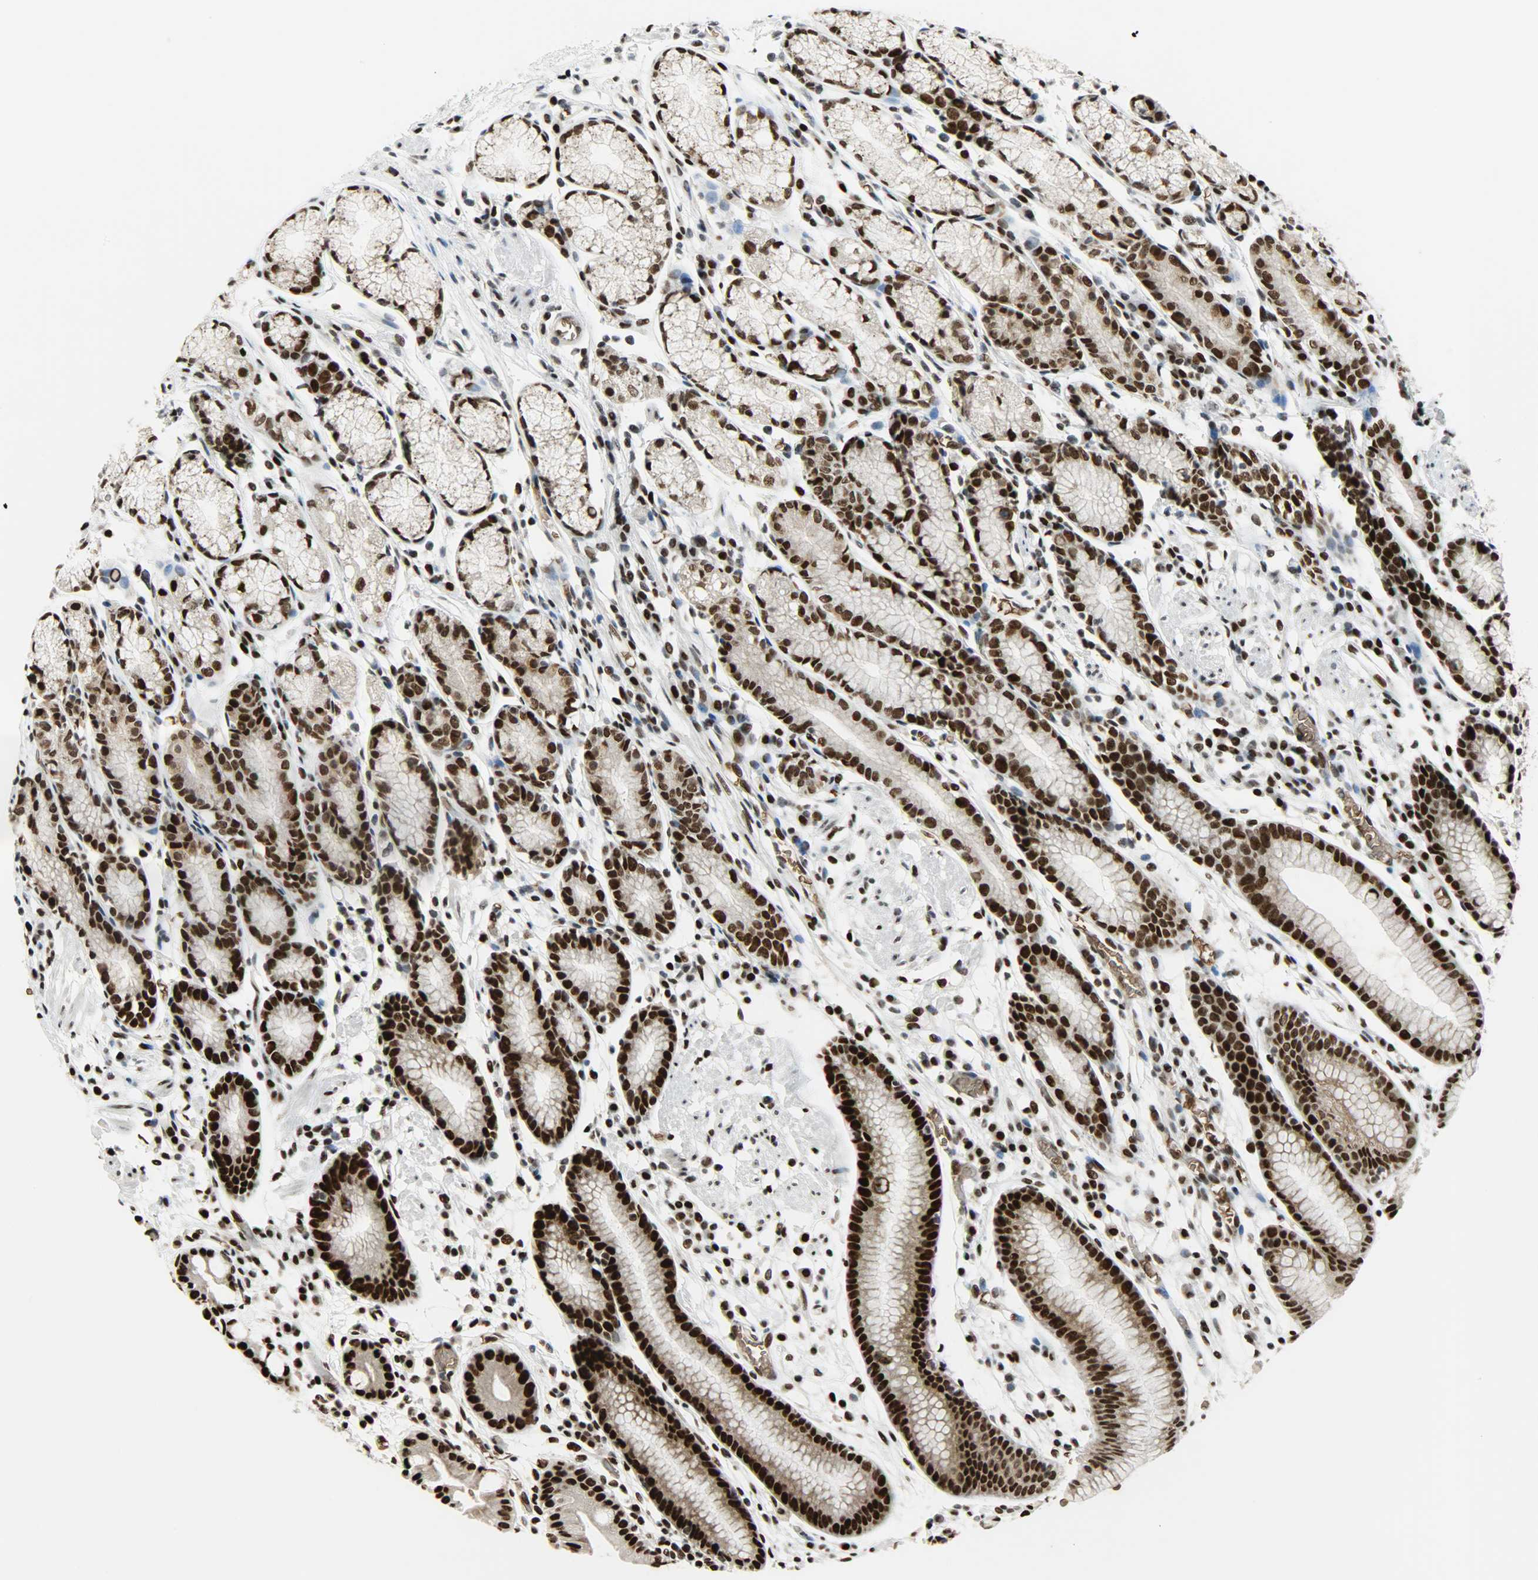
{"staining": {"intensity": "strong", "quantity": ">75%", "location": "cytoplasmic/membranous,nuclear"}, "tissue": "stomach", "cell_type": "Glandular cells", "image_type": "normal", "snomed": [{"axis": "morphology", "description": "Normal tissue, NOS"}, {"axis": "morphology", "description": "Inflammation, NOS"}, {"axis": "topography", "description": "Stomach, lower"}], "caption": "Immunohistochemistry image of benign human stomach stained for a protein (brown), which shows high levels of strong cytoplasmic/membranous,nuclear positivity in approximately >75% of glandular cells.", "gene": "SNAI1", "patient": {"sex": "male", "age": 59}}